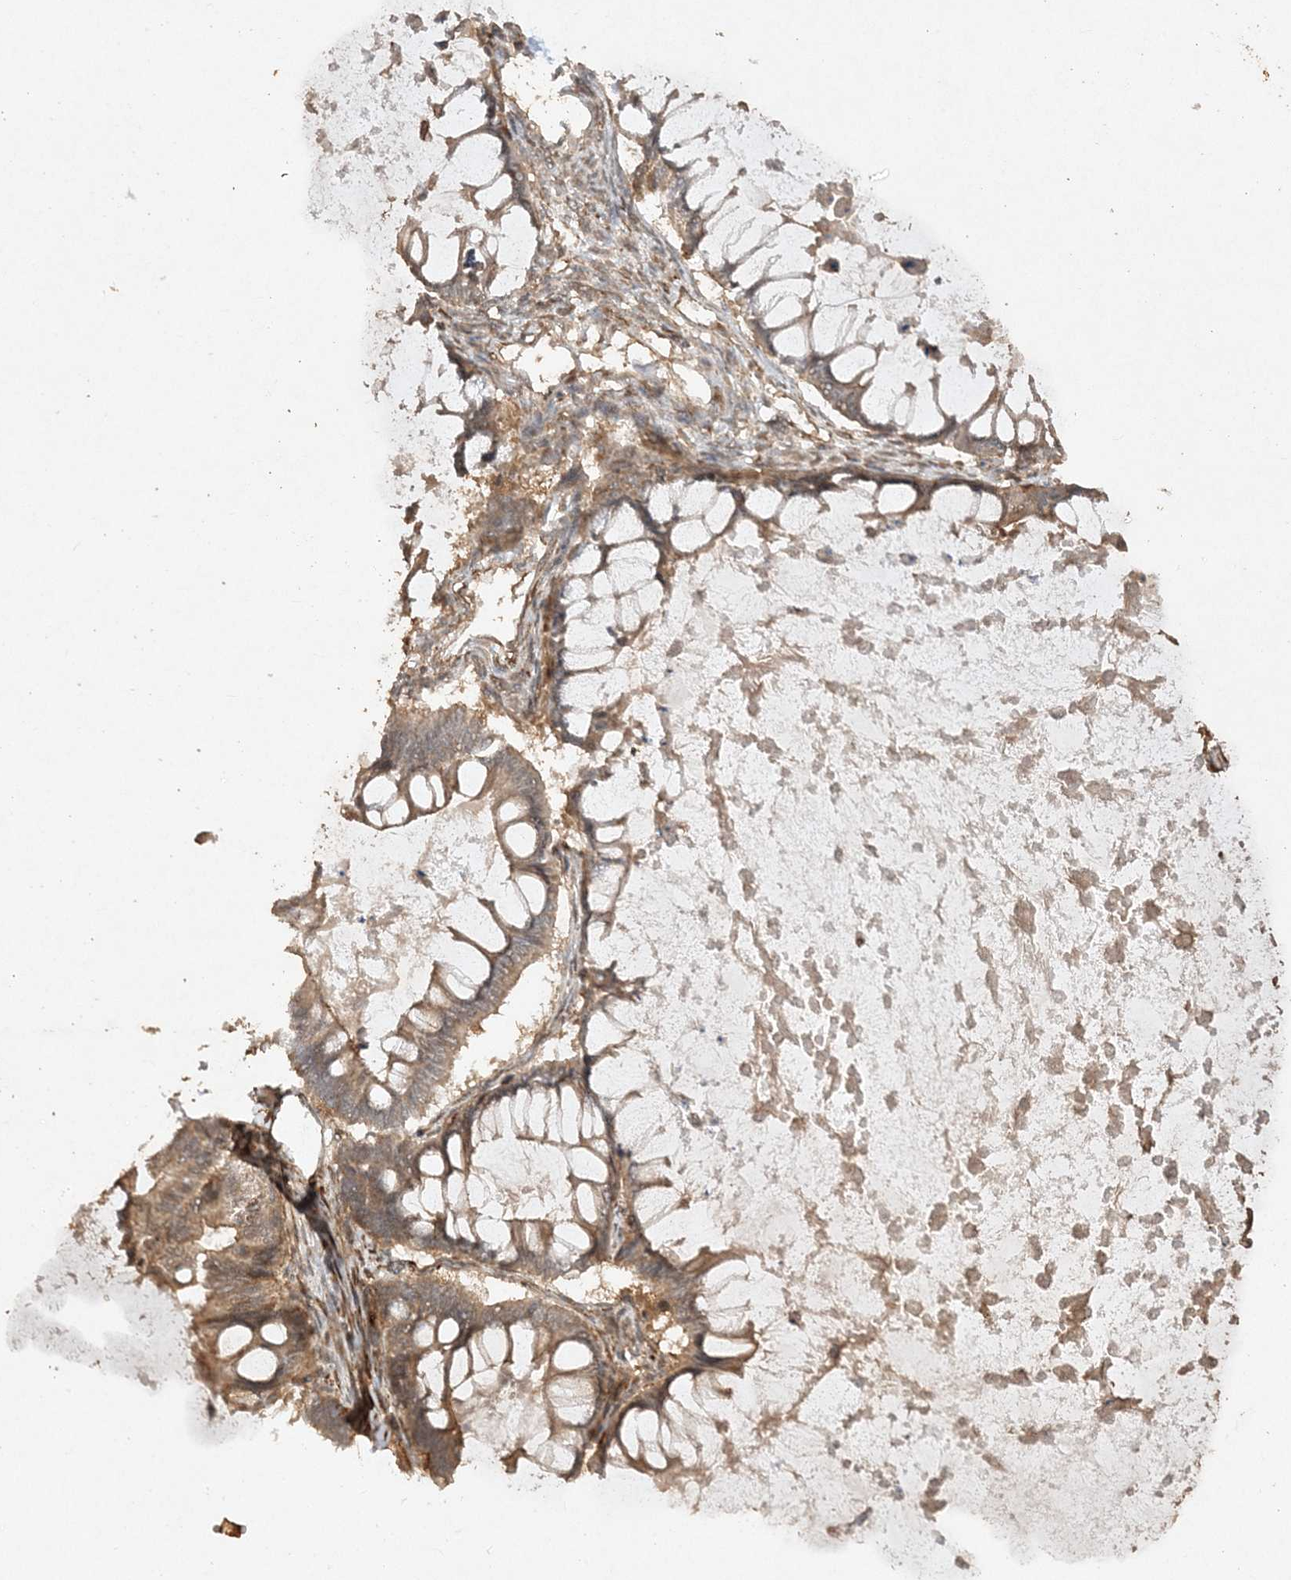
{"staining": {"intensity": "moderate", "quantity": ">75%", "location": "cytoplasmic/membranous"}, "tissue": "ovarian cancer", "cell_type": "Tumor cells", "image_type": "cancer", "snomed": [{"axis": "morphology", "description": "Cystadenocarcinoma, mucinous, NOS"}, {"axis": "topography", "description": "Ovary"}], "caption": "Moderate cytoplasmic/membranous staining for a protein is present in about >75% of tumor cells of ovarian mucinous cystadenocarcinoma using immunohistochemistry (IHC).", "gene": "AVPI1", "patient": {"sex": "female", "age": 61}}